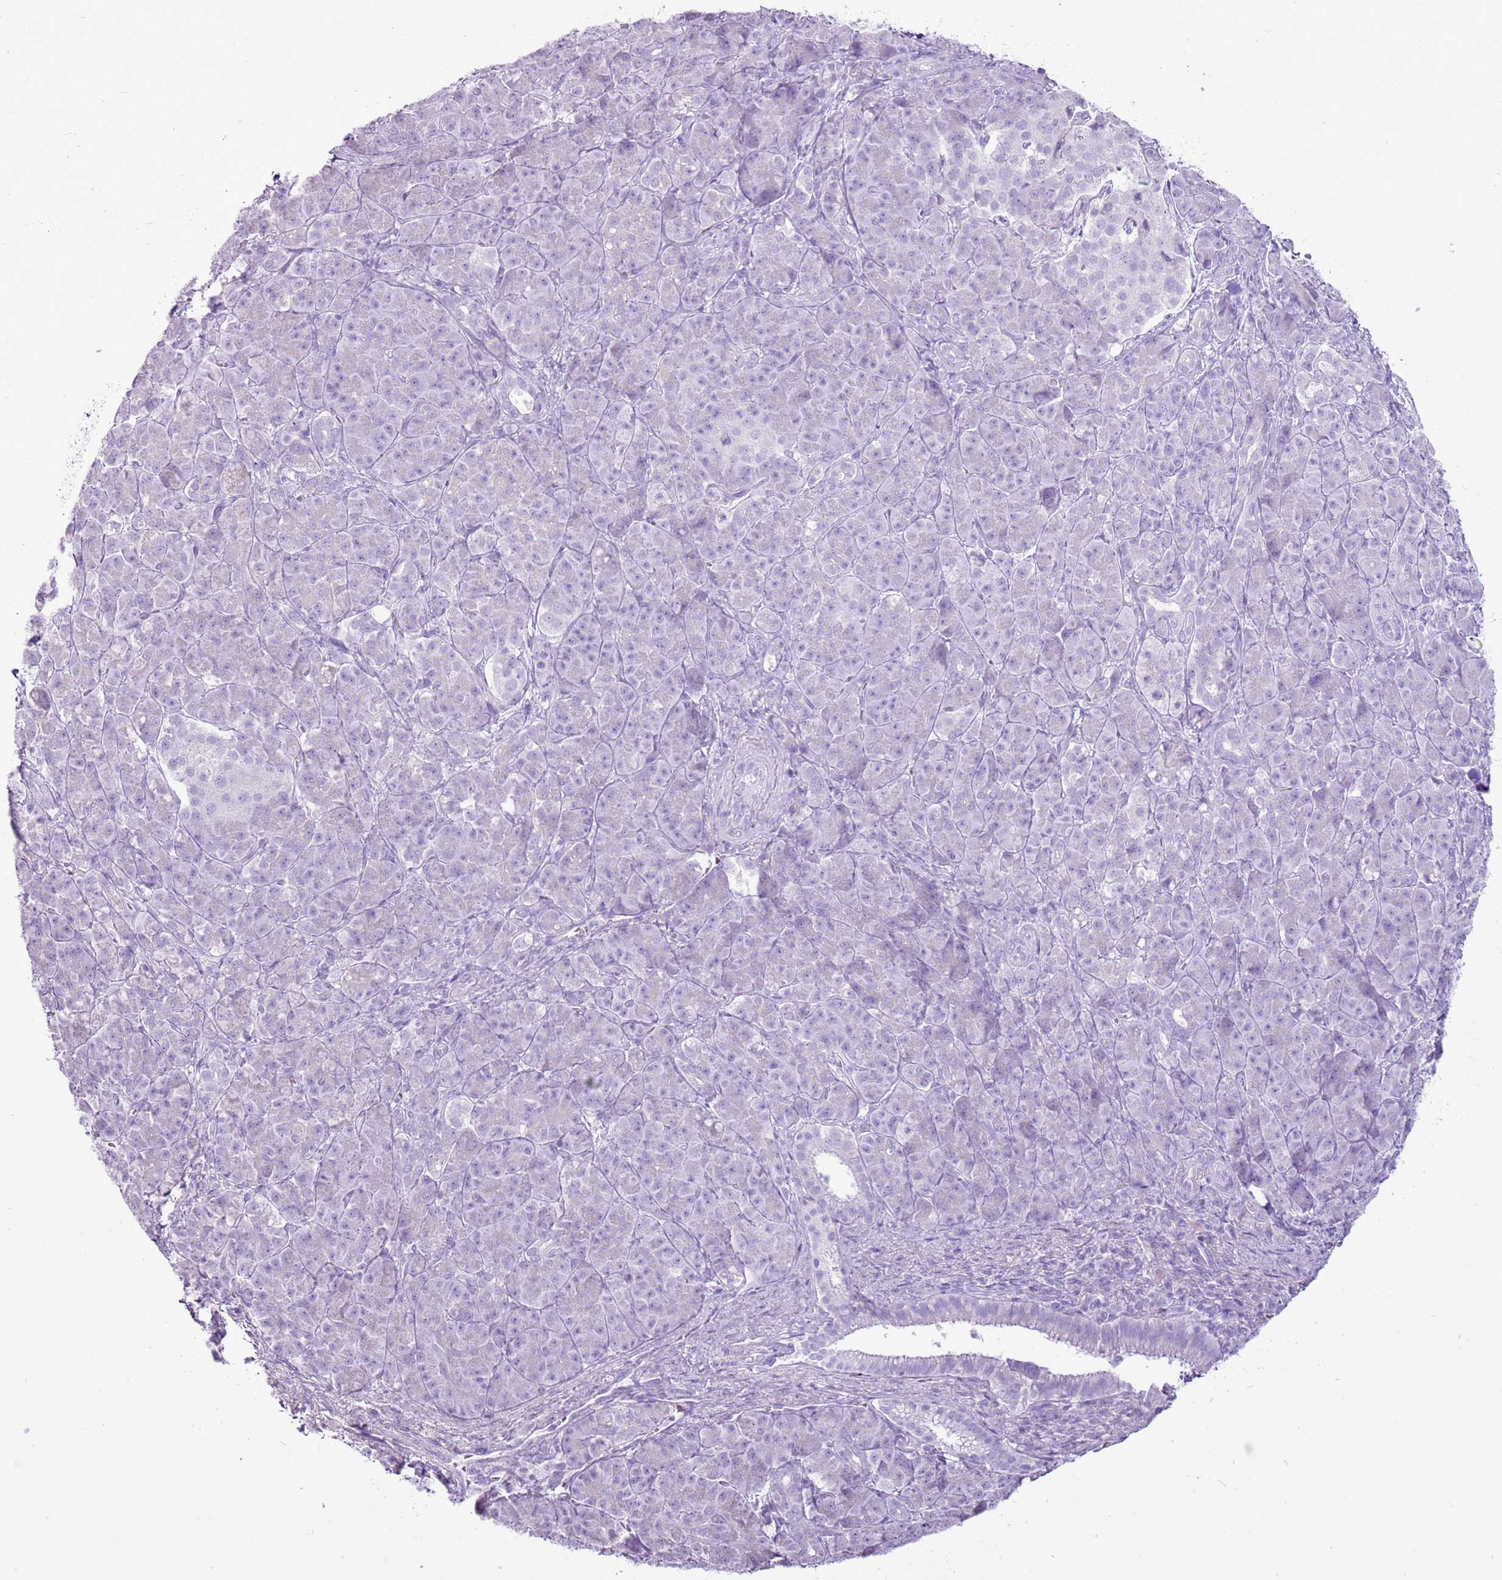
{"staining": {"intensity": "negative", "quantity": "none", "location": "none"}, "tissue": "pancreatic cancer", "cell_type": "Tumor cells", "image_type": "cancer", "snomed": [{"axis": "morphology", "description": "Adenocarcinoma, NOS"}, {"axis": "topography", "description": "Pancreas"}], "caption": "Immunohistochemistry (IHC) micrograph of neoplastic tissue: pancreatic cancer (adenocarcinoma) stained with DAB shows no significant protein expression in tumor cells.", "gene": "CNFN", "patient": {"sex": "male", "age": 57}}